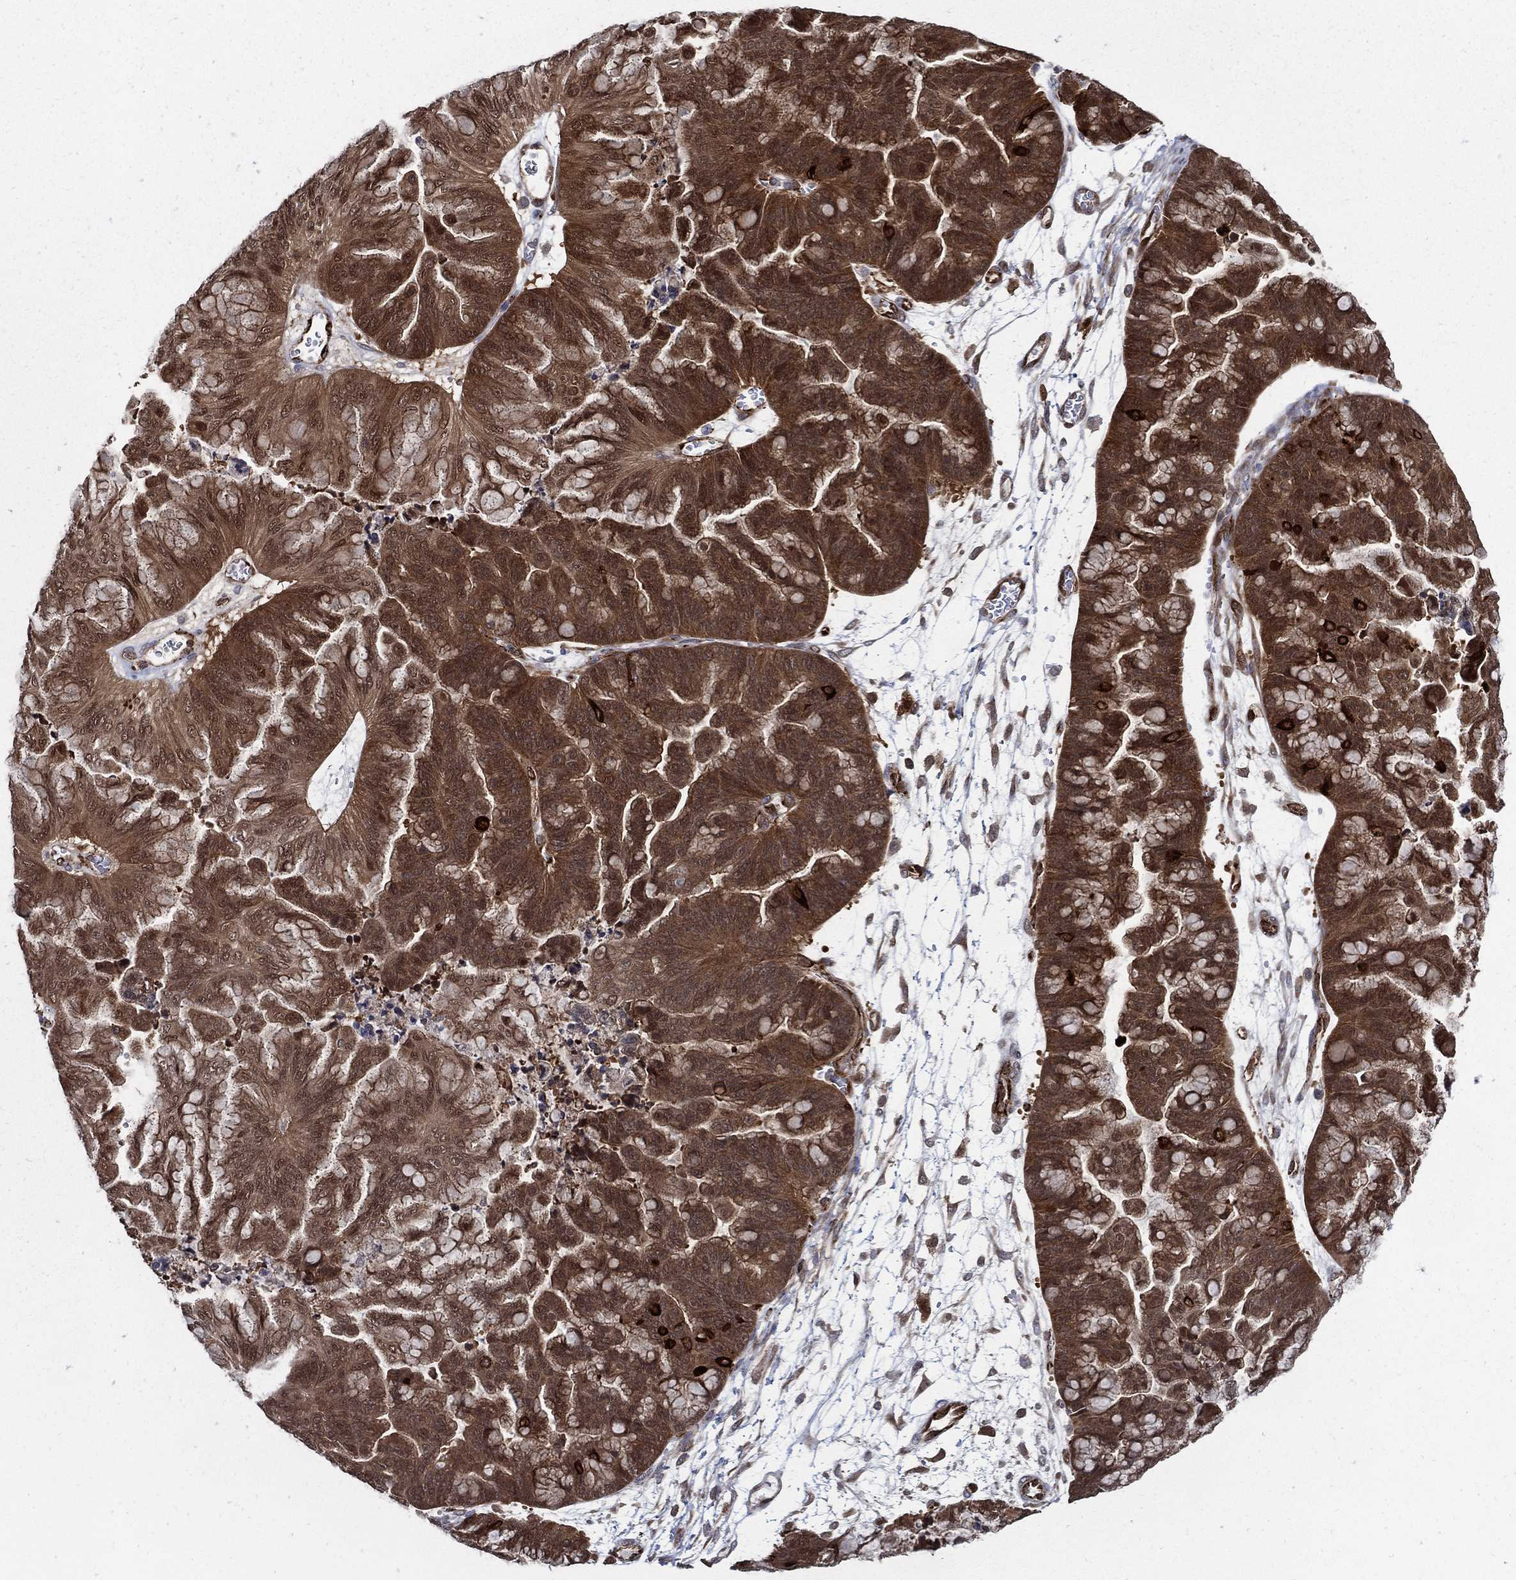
{"staining": {"intensity": "moderate", "quantity": ">75%", "location": "cytoplasmic/membranous"}, "tissue": "ovarian cancer", "cell_type": "Tumor cells", "image_type": "cancer", "snomed": [{"axis": "morphology", "description": "Cystadenocarcinoma, mucinous, NOS"}, {"axis": "topography", "description": "Ovary"}], "caption": "Mucinous cystadenocarcinoma (ovarian) stained for a protein (brown) displays moderate cytoplasmic/membranous positive positivity in about >75% of tumor cells.", "gene": "ARHGAP11A", "patient": {"sex": "female", "age": 67}}